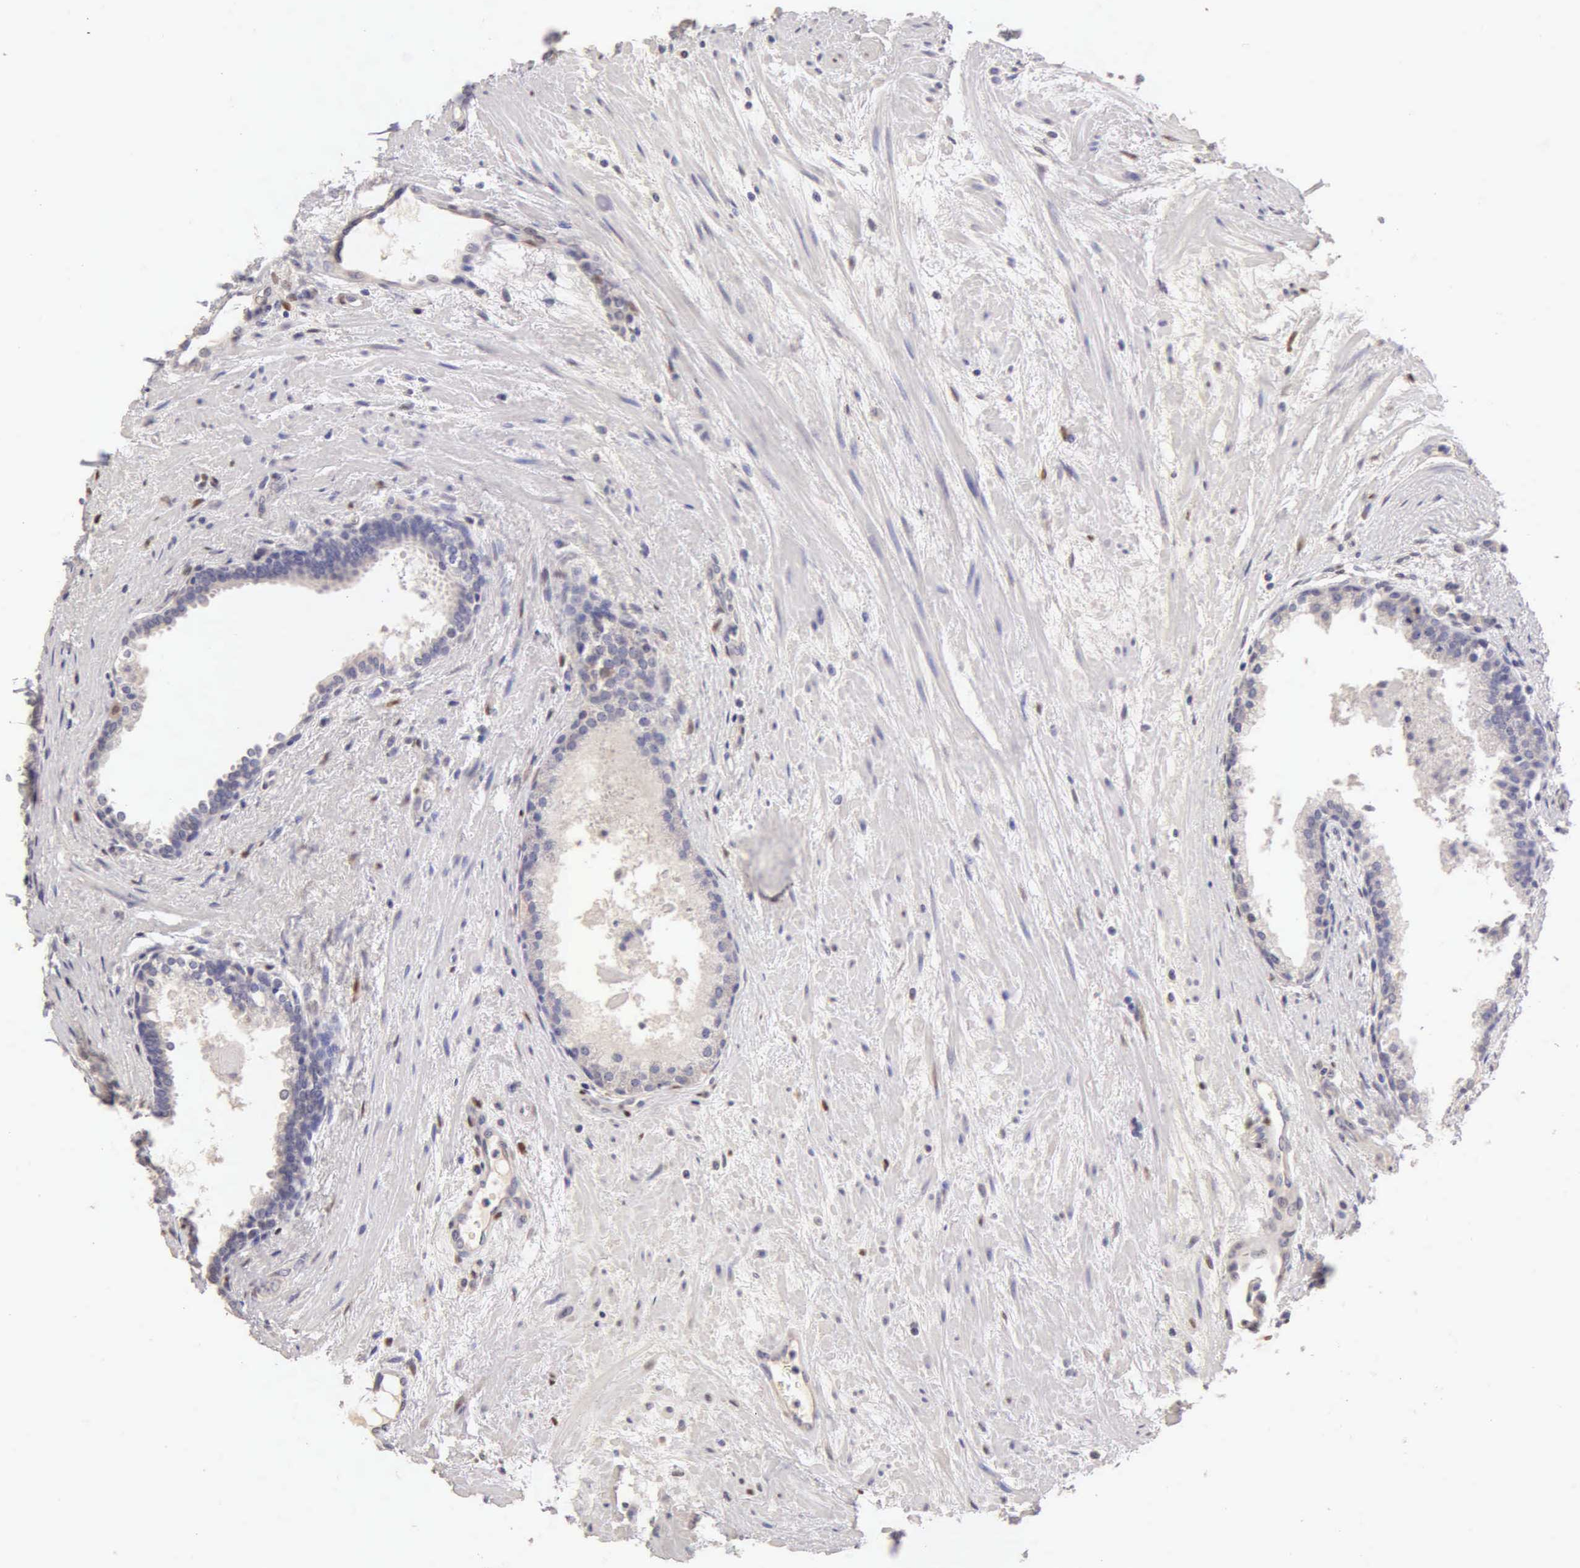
{"staining": {"intensity": "negative", "quantity": "none", "location": "none"}, "tissue": "prostate", "cell_type": "Glandular cells", "image_type": "normal", "snomed": [{"axis": "morphology", "description": "Normal tissue, NOS"}, {"axis": "topography", "description": "Prostate"}], "caption": "IHC histopathology image of normal human prostate stained for a protein (brown), which displays no positivity in glandular cells.", "gene": "ESR1", "patient": {"sex": "male", "age": 65}}